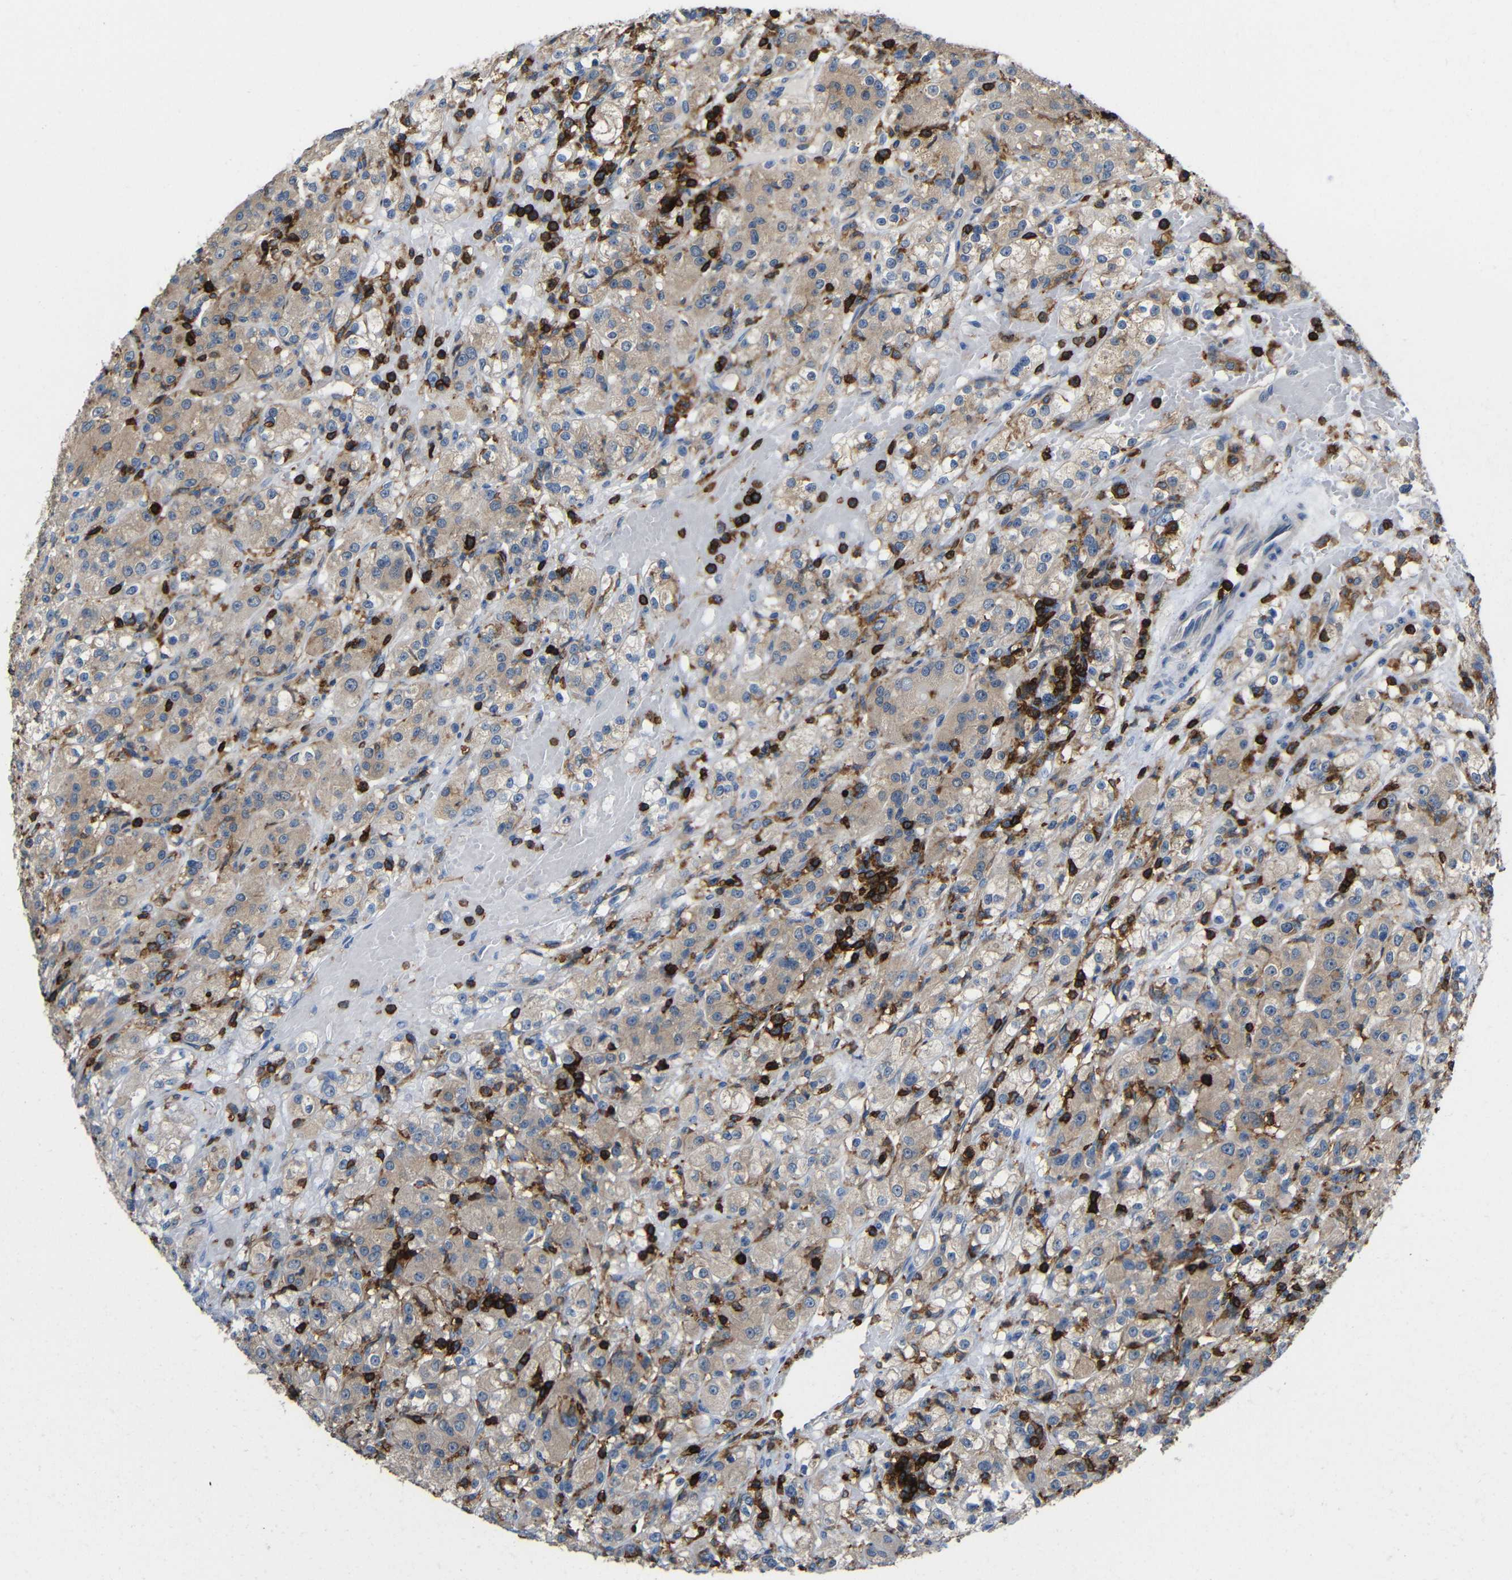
{"staining": {"intensity": "weak", "quantity": ">75%", "location": "cytoplasmic/membranous"}, "tissue": "renal cancer", "cell_type": "Tumor cells", "image_type": "cancer", "snomed": [{"axis": "morphology", "description": "Normal tissue, NOS"}, {"axis": "morphology", "description": "Adenocarcinoma, NOS"}, {"axis": "topography", "description": "Kidney"}], "caption": "This image exhibits IHC staining of renal adenocarcinoma, with low weak cytoplasmic/membranous expression in approximately >75% of tumor cells.", "gene": "P2RY12", "patient": {"sex": "male", "age": 61}}